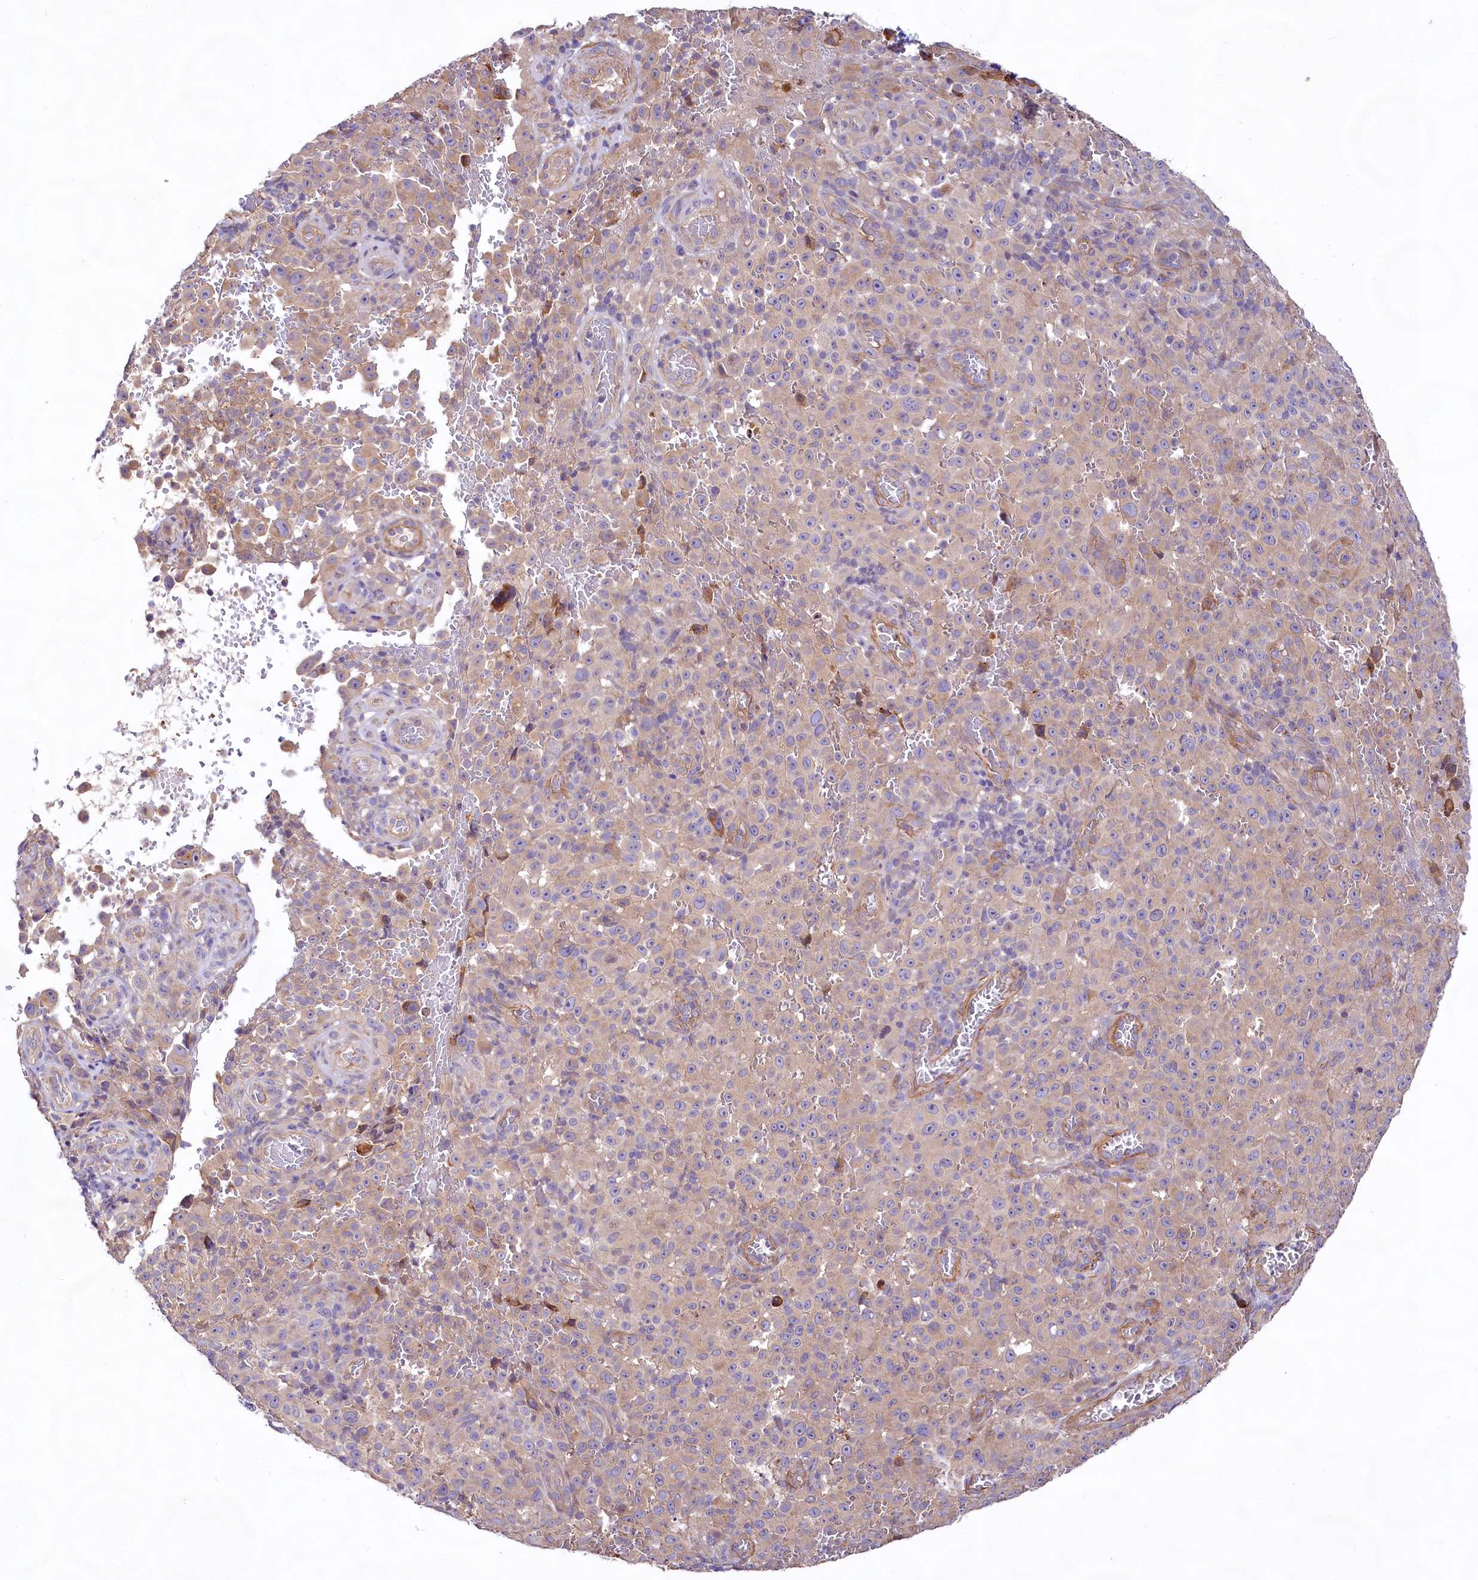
{"staining": {"intensity": "weak", "quantity": ">75%", "location": "cytoplasmic/membranous"}, "tissue": "melanoma", "cell_type": "Tumor cells", "image_type": "cancer", "snomed": [{"axis": "morphology", "description": "Malignant melanoma, NOS"}, {"axis": "topography", "description": "Skin"}], "caption": "Brown immunohistochemical staining in human malignant melanoma shows weak cytoplasmic/membranous positivity in about >75% of tumor cells. The staining is performed using DAB (3,3'-diaminobenzidine) brown chromogen to label protein expression. The nuclei are counter-stained blue using hematoxylin.", "gene": "VPS11", "patient": {"sex": "female", "age": 82}}